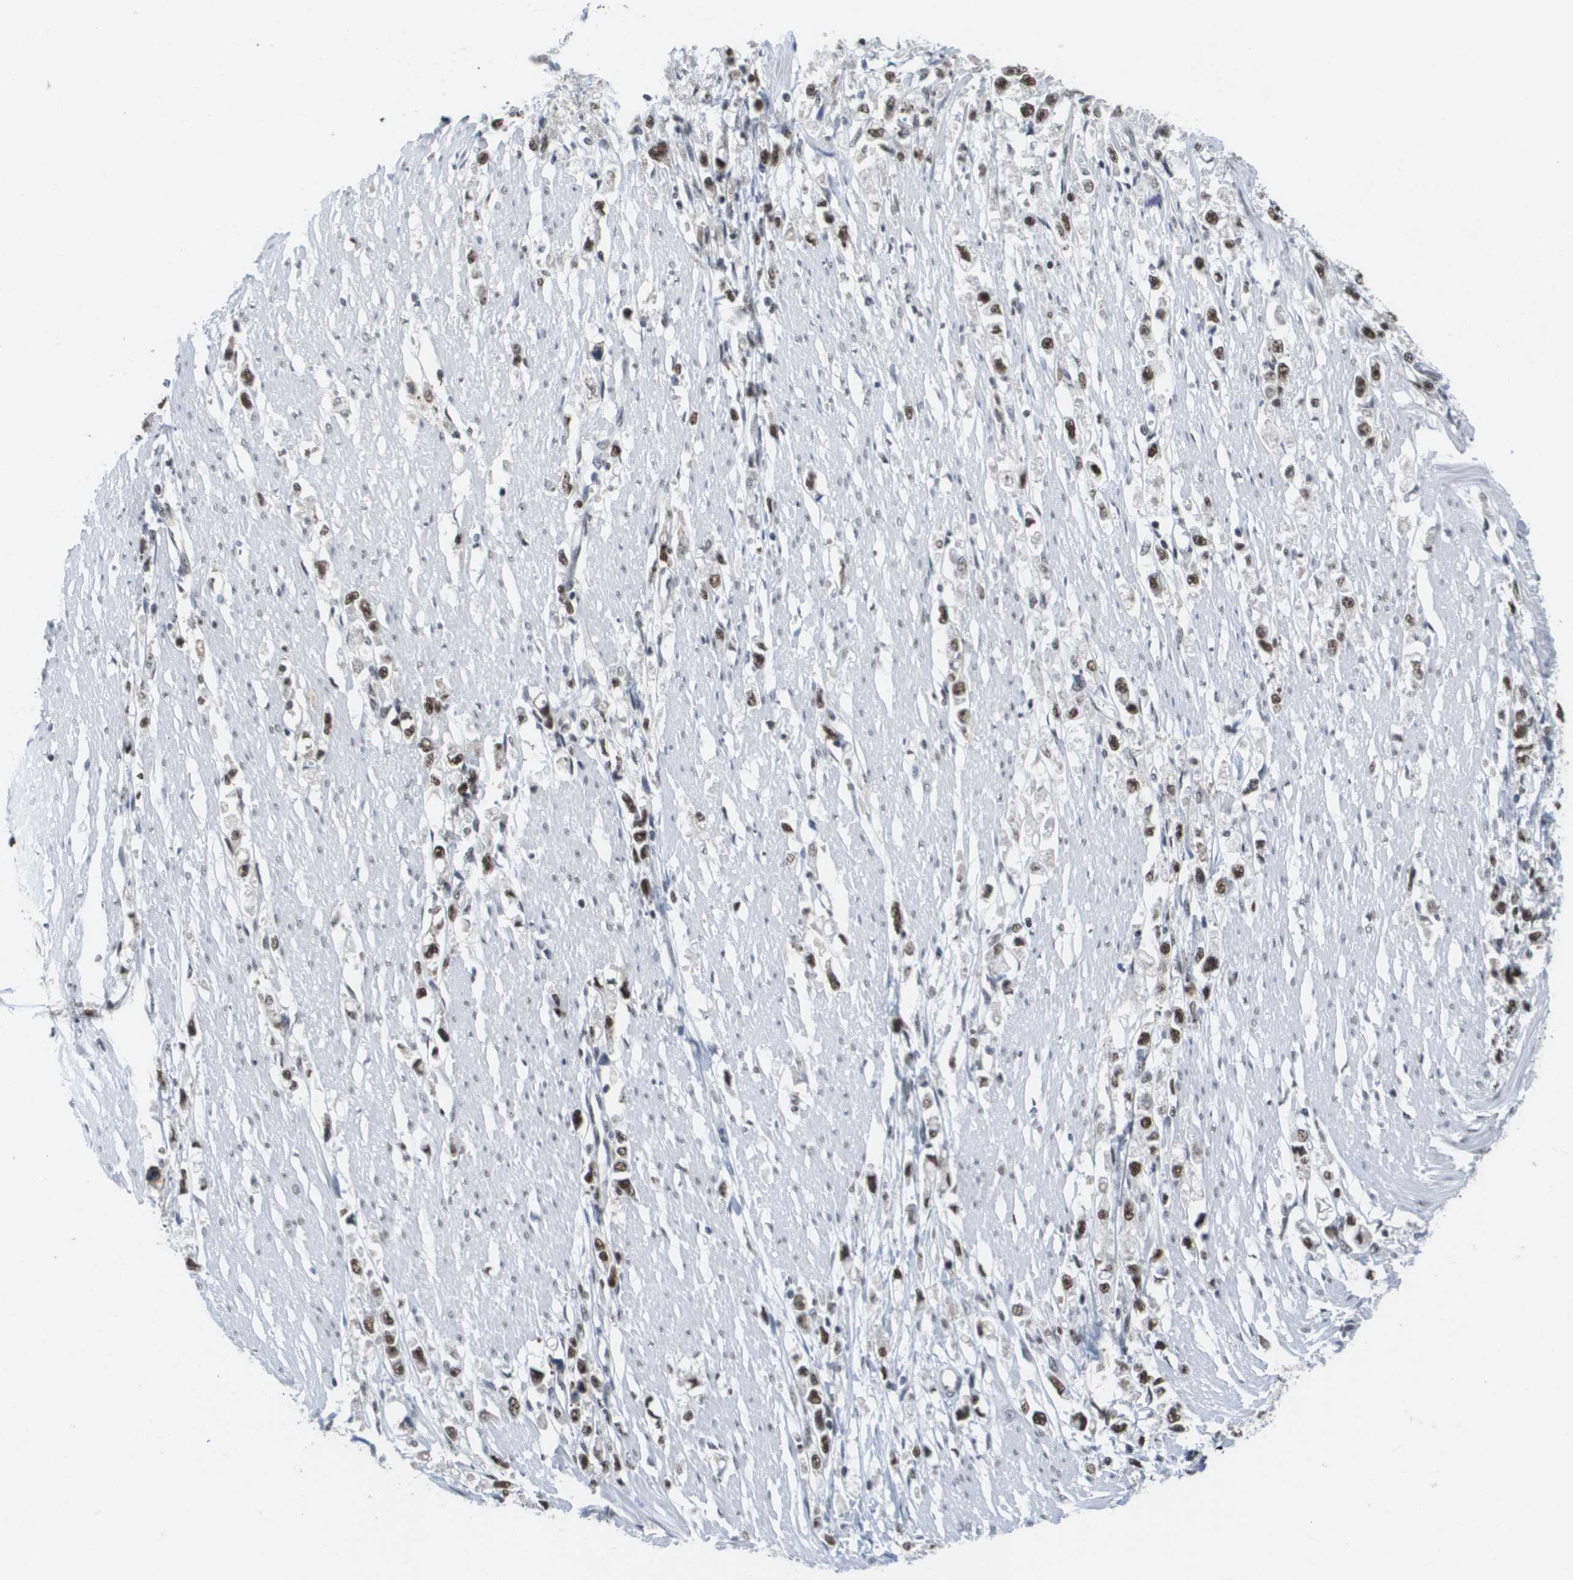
{"staining": {"intensity": "moderate", "quantity": ">75%", "location": "nuclear"}, "tissue": "stomach cancer", "cell_type": "Tumor cells", "image_type": "cancer", "snomed": [{"axis": "morphology", "description": "Adenocarcinoma, NOS"}, {"axis": "topography", "description": "Stomach"}], "caption": "This photomicrograph shows stomach cancer (adenocarcinoma) stained with immunohistochemistry (IHC) to label a protein in brown. The nuclear of tumor cells show moderate positivity for the protein. Nuclei are counter-stained blue.", "gene": "ISY1", "patient": {"sex": "female", "age": 59}}